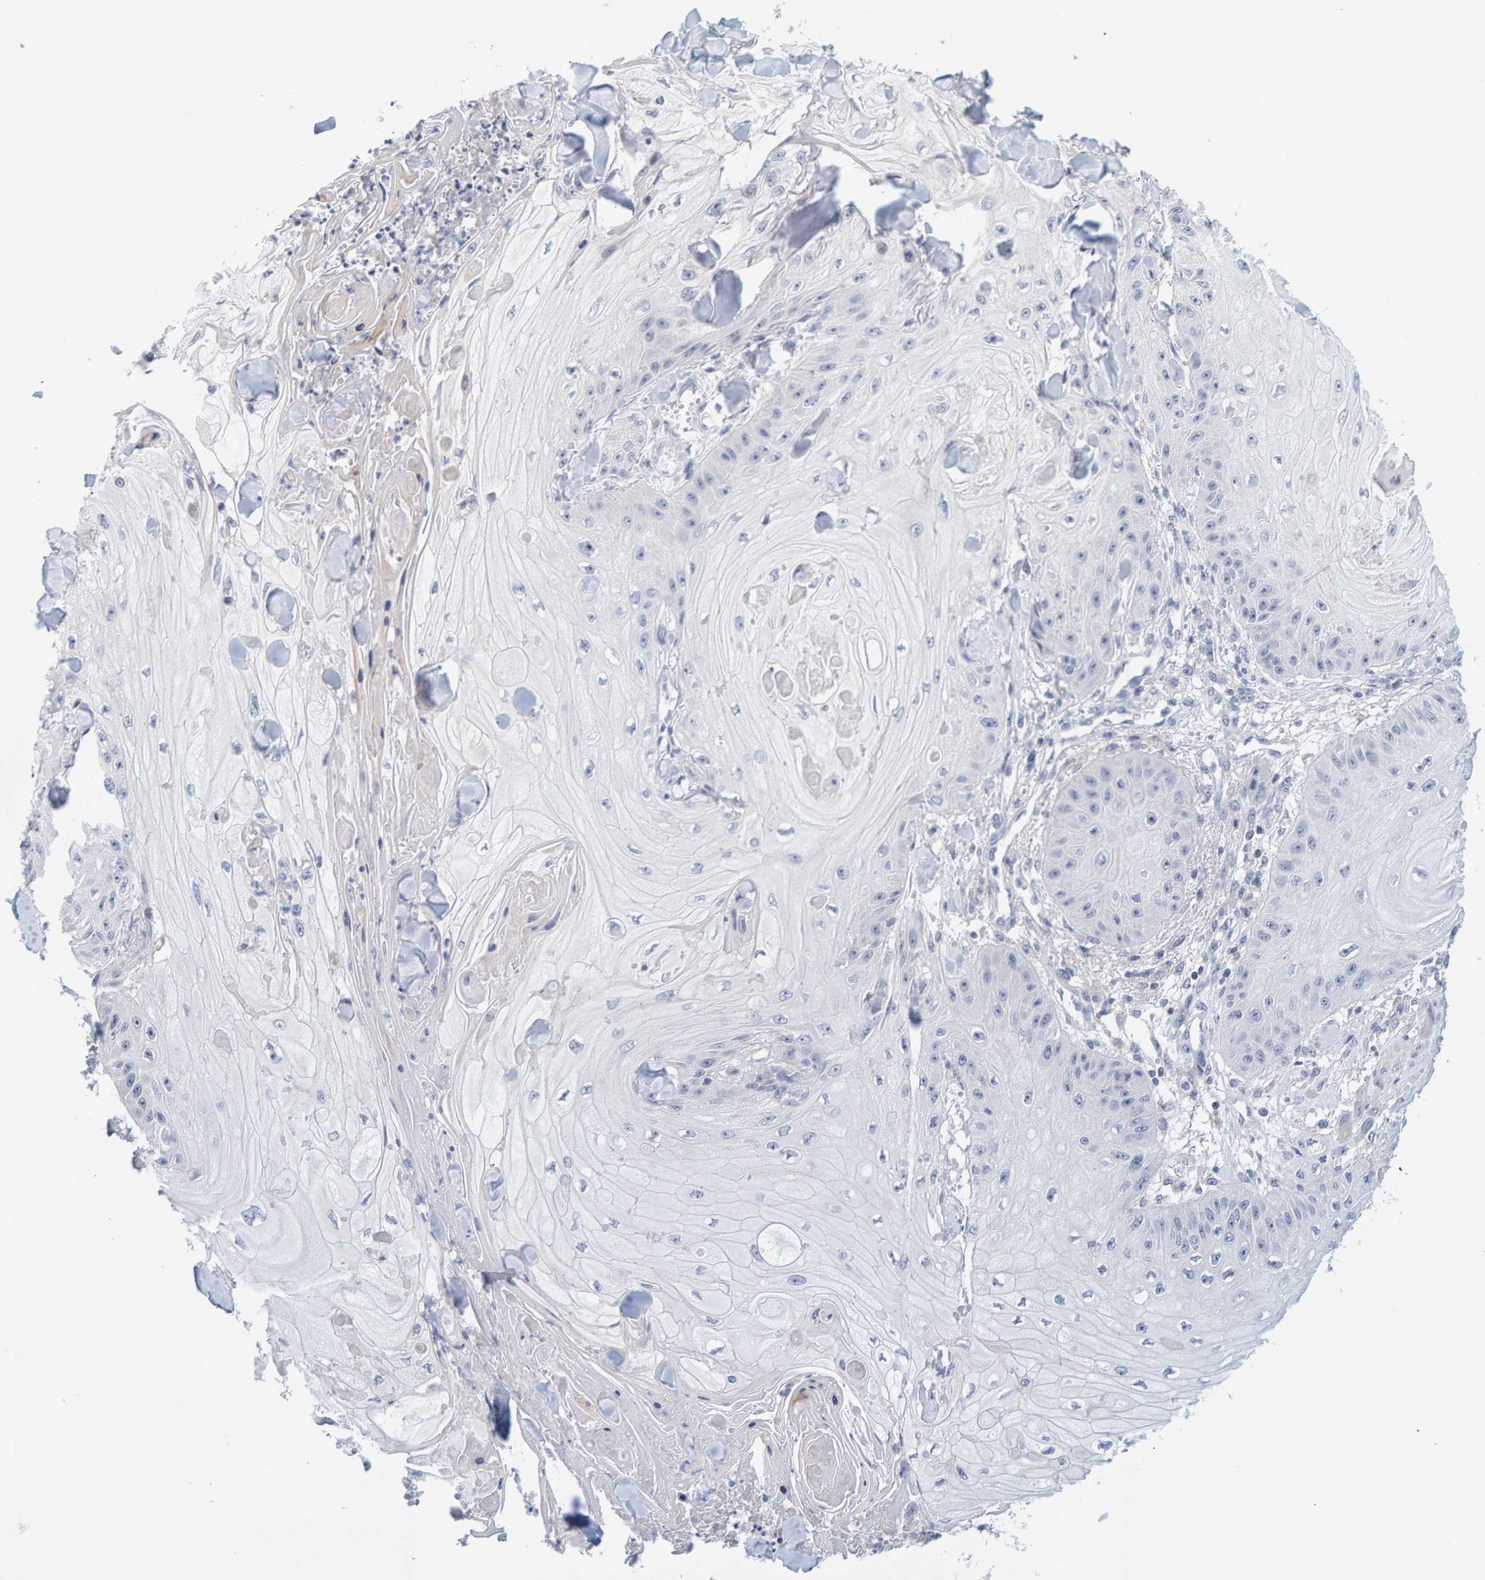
{"staining": {"intensity": "negative", "quantity": "none", "location": "none"}, "tissue": "skin cancer", "cell_type": "Tumor cells", "image_type": "cancer", "snomed": [{"axis": "morphology", "description": "Squamous cell carcinoma, NOS"}, {"axis": "topography", "description": "Skin"}], "caption": "Protein analysis of squamous cell carcinoma (skin) demonstrates no significant expression in tumor cells.", "gene": "ZNF77", "patient": {"sex": "male", "age": 74}}